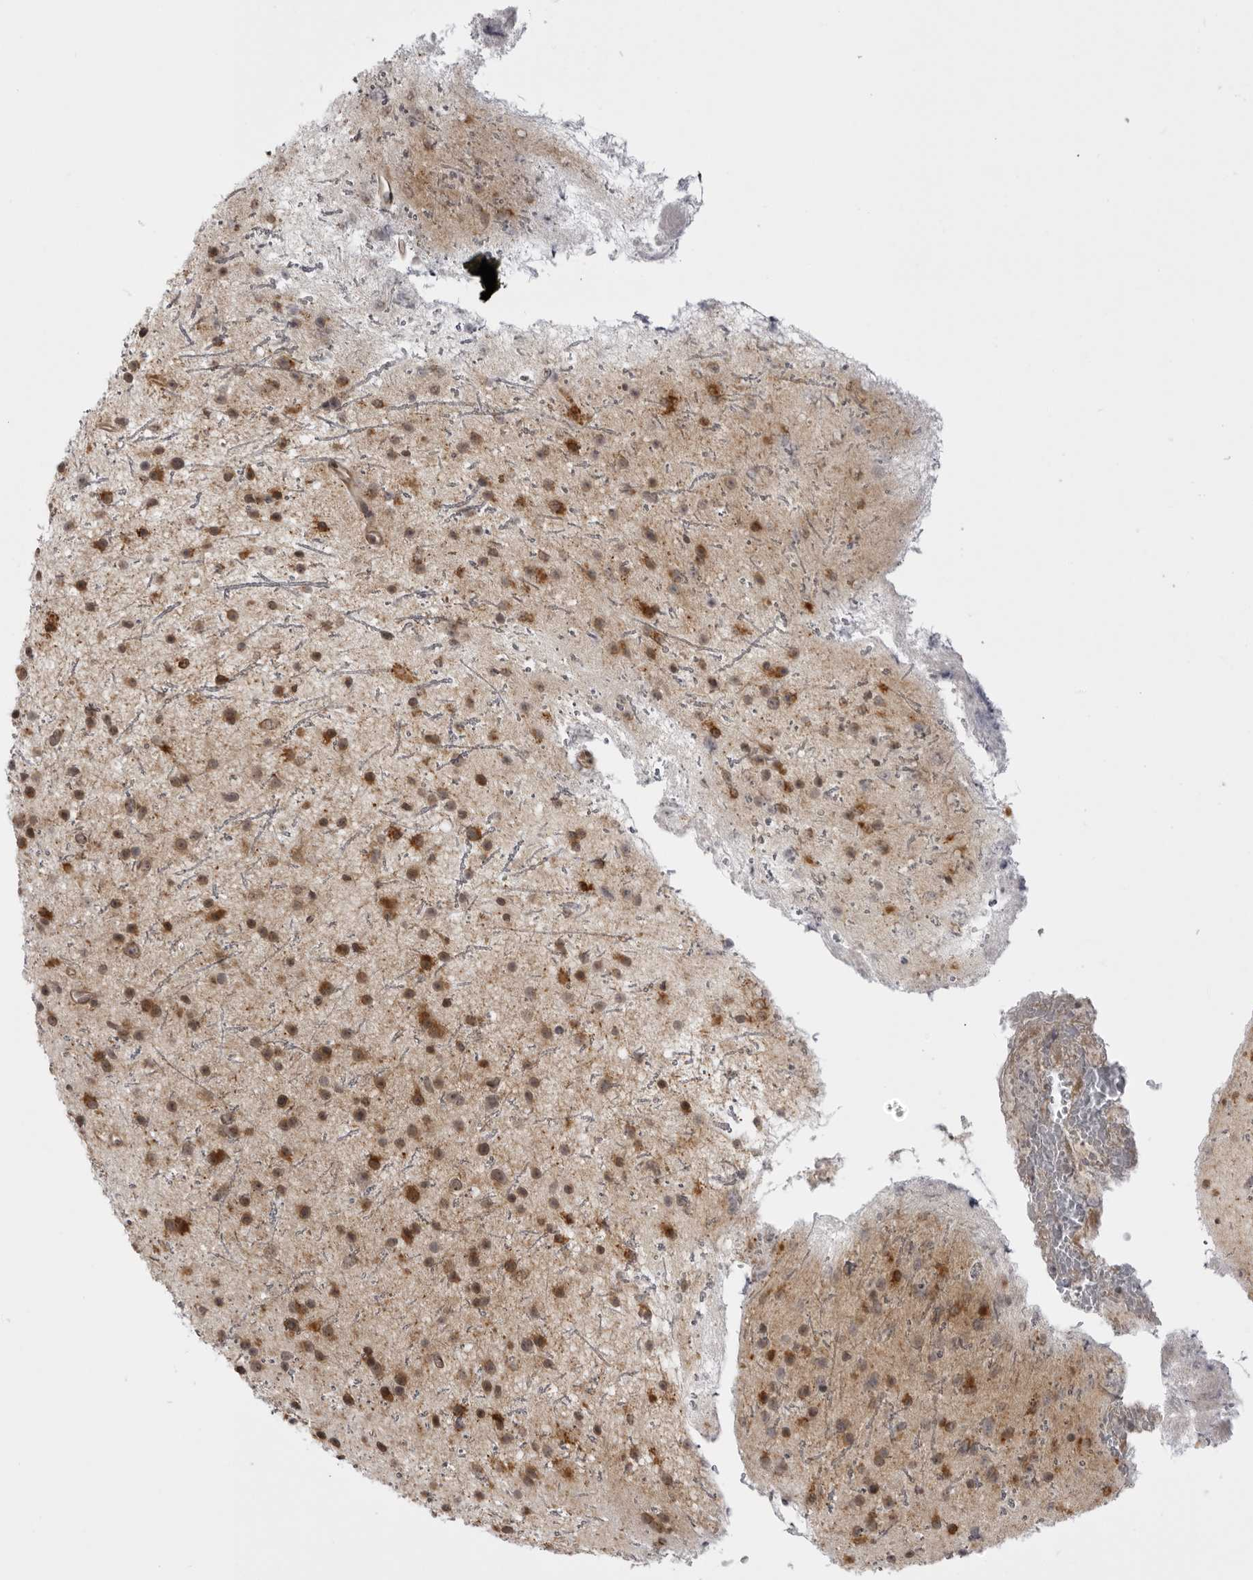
{"staining": {"intensity": "moderate", "quantity": ">75%", "location": "cytoplasmic/membranous"}, "tissue": "glioma", "cell_type": "Tumor cells", "image_type": "cancer", "snomed": [{"axis": "morphology", "description": "Glioma, malignant, Low grade"}, {"axis": "topography", "description": "Cerebral cortex"}], "caption": "Immunohistochemical staining of glioma reveals medium levels of moderate cytoplasmic/membranous protein positivity in about >75% of tumor cells. (Stains: DAB in brown, nuclei in blue, Microscopy: brightfield microscopy at high magnification).", "gene": "DNAH14", "patient": {"sex": "female", "age": 39}}